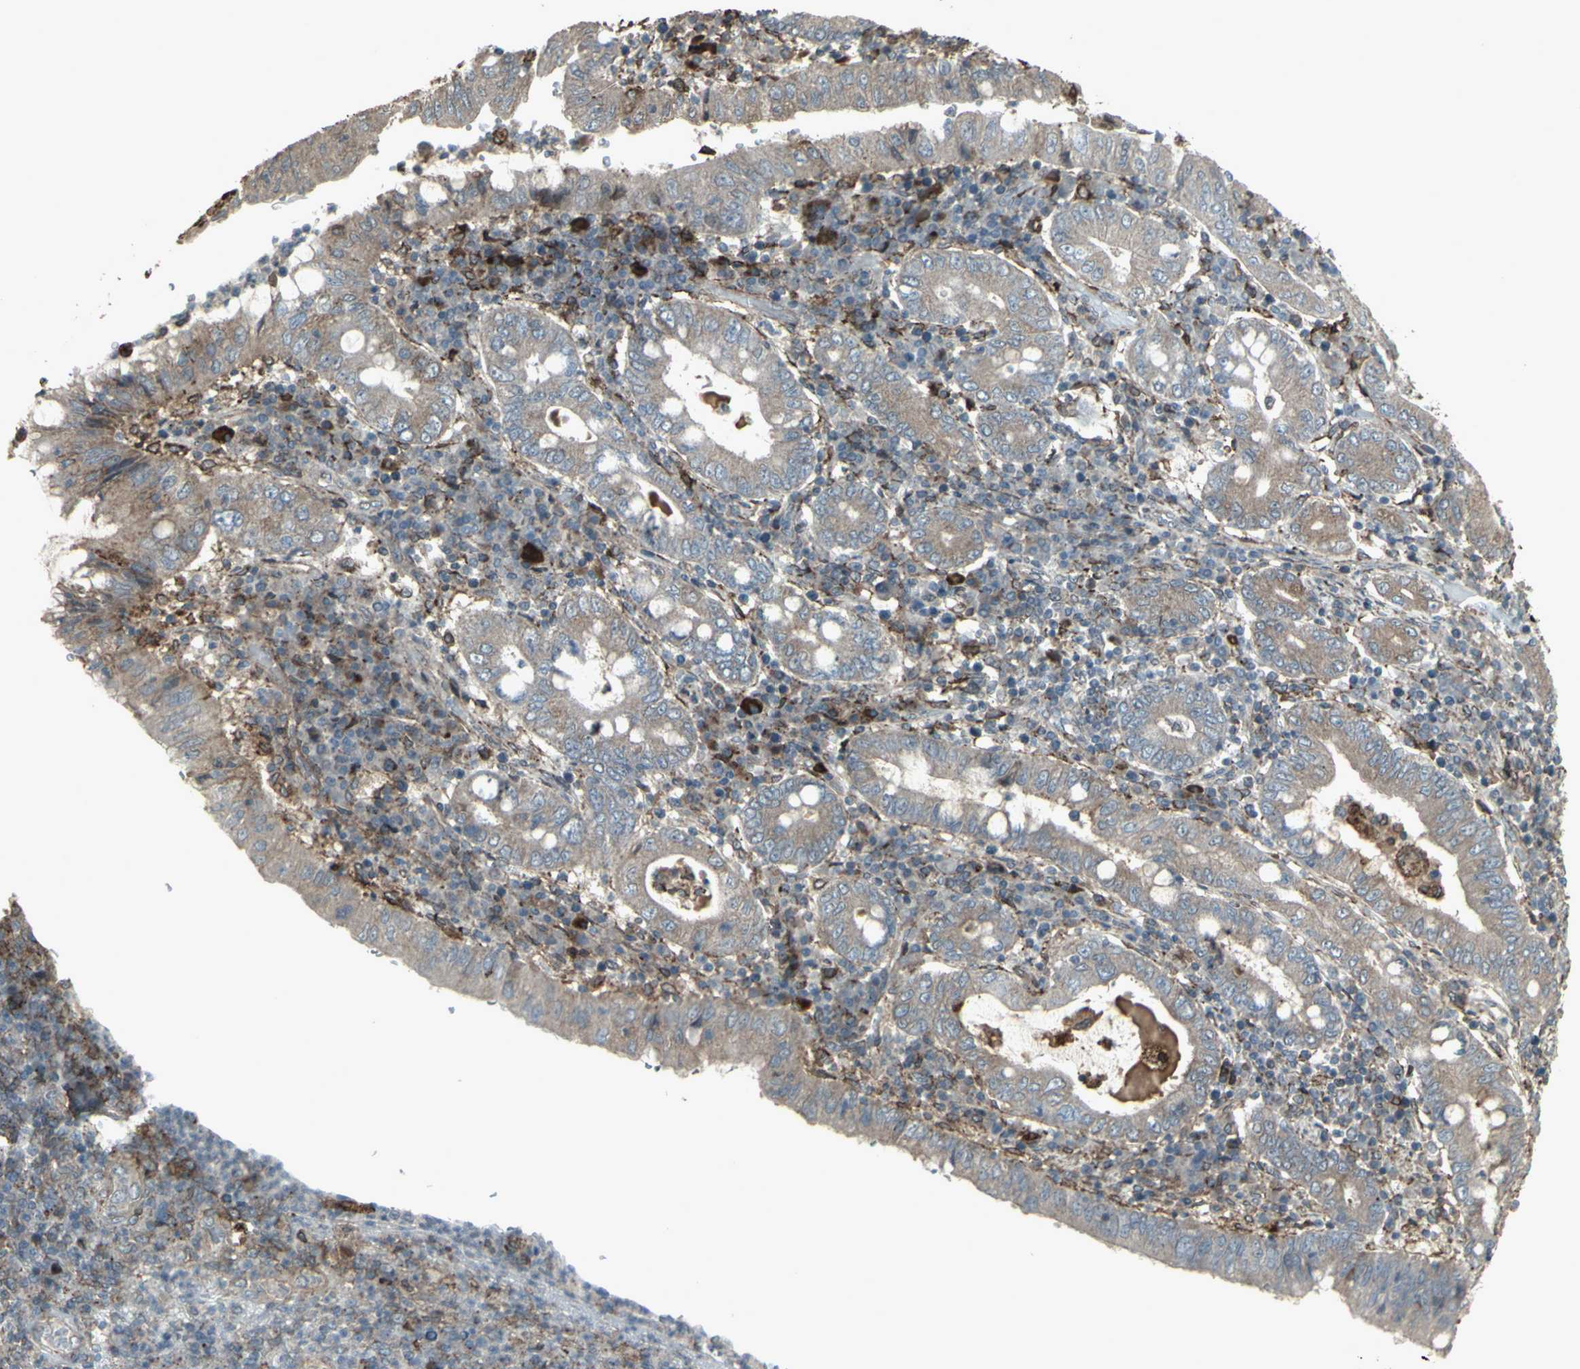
{"staining": {"intensity": "weak", "quantity": ">75%", "location": "cytoplasmic/membranous"}, "tissue": "stomach cancer", "cell_type": "Tumor cells", "image_type": "cancer", "snomed": [{"axis": "morphology", "description": "Normal tissue, NOS"}, {"axis": "morphology", "description": "Adenocarcinoma, NOS"}, {"axis": "topography", "description": "Esophagus"}, {"axis": "topography", "description": "Stomach, upper"}, {"axis": "topography", "description": "Peripheral nerve tissue"}], "caption": "Protein expression analysis of human stomach cancer (adenocarcinoma) reveals weak cytoplasmic/membranous expression in approximately >75% of tumor cells. The protein of interest is stained brown, and the nuclei are stained in blue (DAB IHC with brightfield microscopy, high magnification).", "gene": "SMO", "patient": {"sex": "male", "age": 62}}